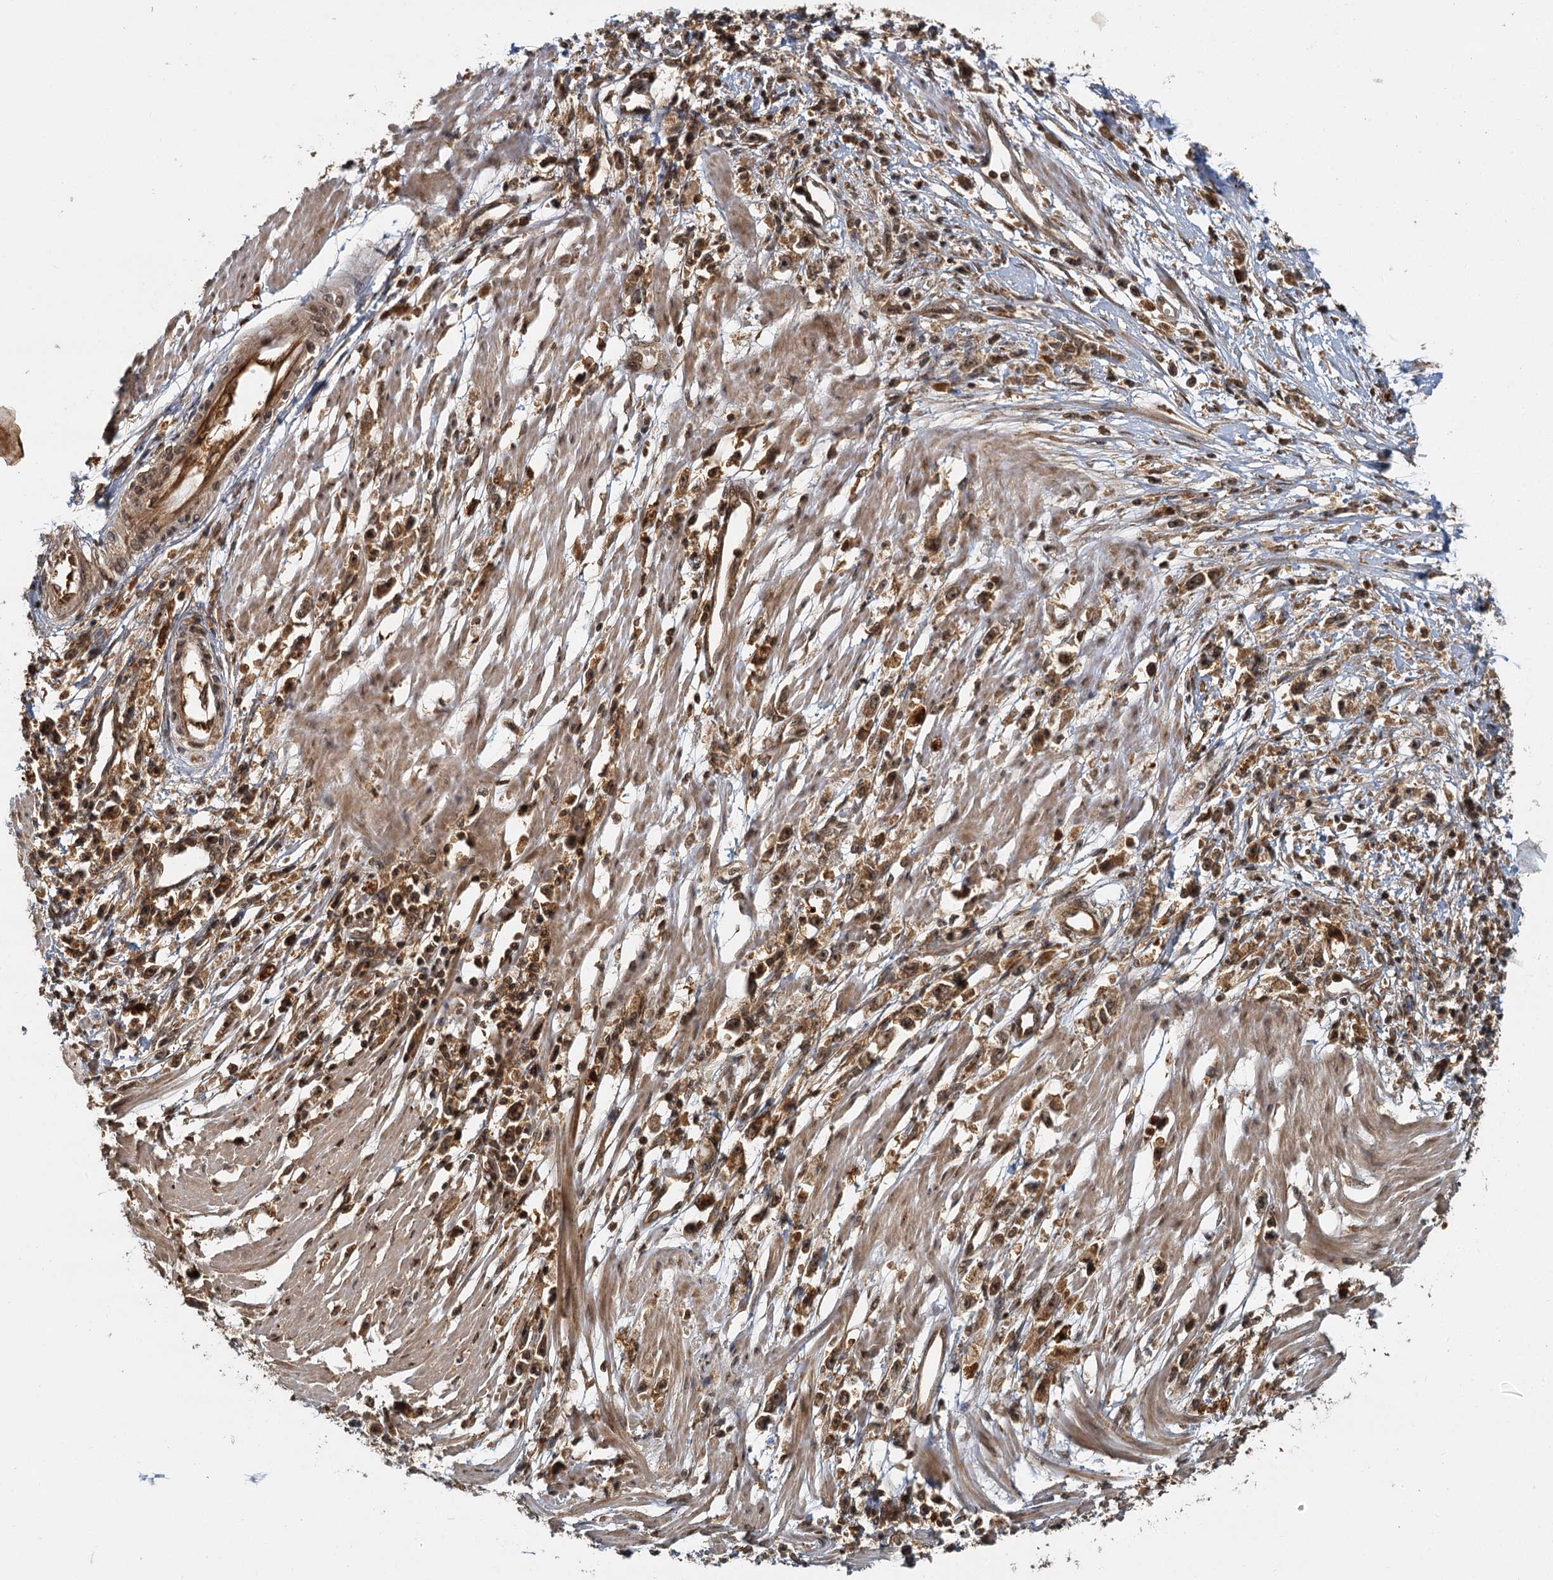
{"staining": {"intensity": "strong", "quantity": ">75%", "location": "cytoplasmic/membranous"}, "tissue": "stomach cancer", "cell_type": "Tumor cells", "image_type": "cancer", "snomed": [{"axis": "morphology", "description": "Adenocarcinoma, NOS"}, {"axis": "topography", "description": "Stomach"}], "caption": "Tumor cells display high levels of strong cytoplasmic/membranous positivity in approximately >75% of cells in stomach cancer (adenocarcinoma). The staining is performed using DAB brown chromogen to label protein expression. The nuclei are counter-stained blue using hematoxylin.", "gene": "ZNF549", "patient": {"sex": "female", "age": 59}}